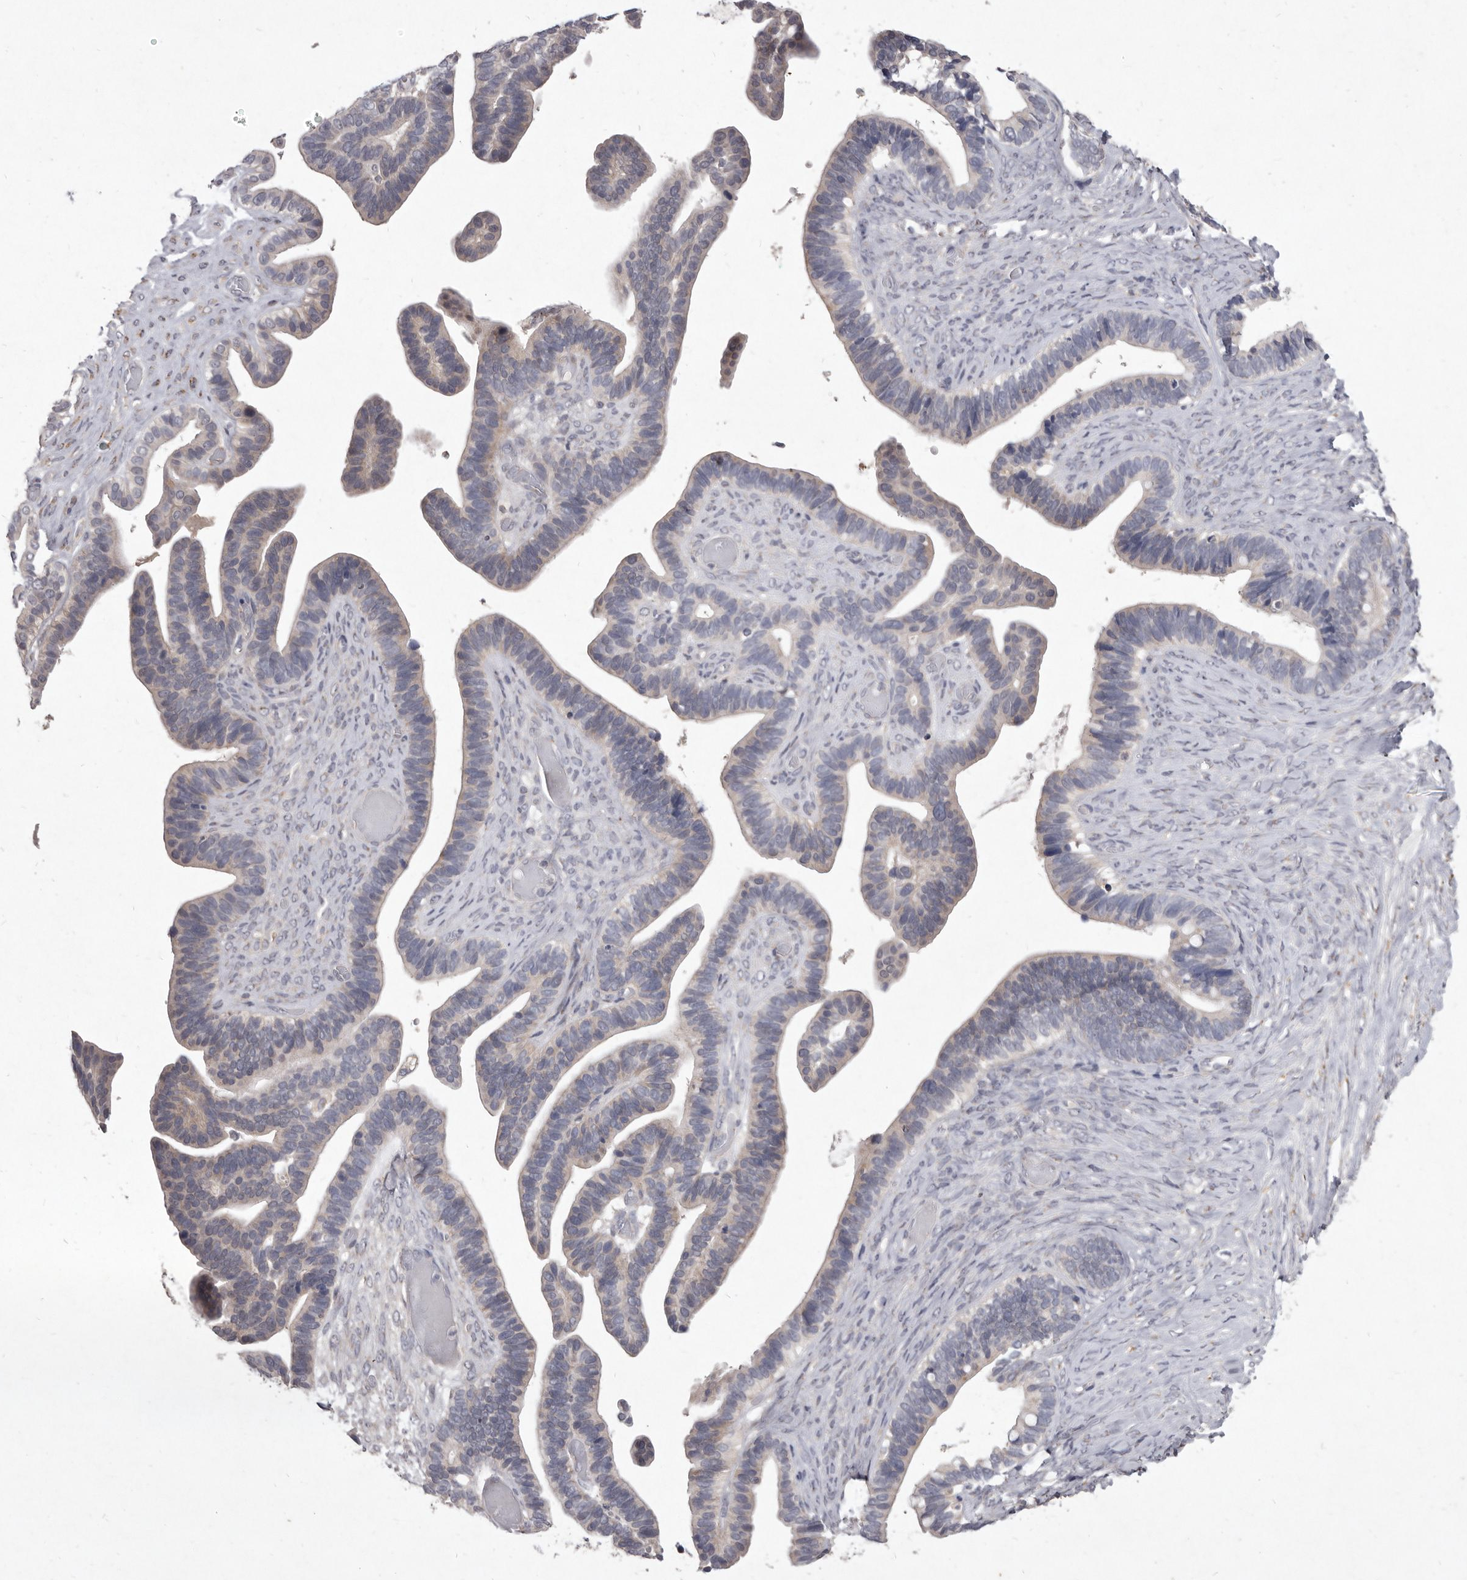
{"staining": {"intensity": "negative", "quantity": "none", "location": "none"}, "tissue": "ovarian cancer", "cell_type": "Tumor cells", "image_type": "cancer", "snomed": [{"axis": "morphology", "description": "Cystadenocarcinoma, serous, NOS"}, {"axis": "topography", "description": "Ovary"}], "caption": "Ovarian cancer (serous cystadenocarcinoma) was stained to show a protein in brown. There is no significant staining in tumor cells.", "gene": "P2RX6", "patient": {"sex": "female", "age": 56}}